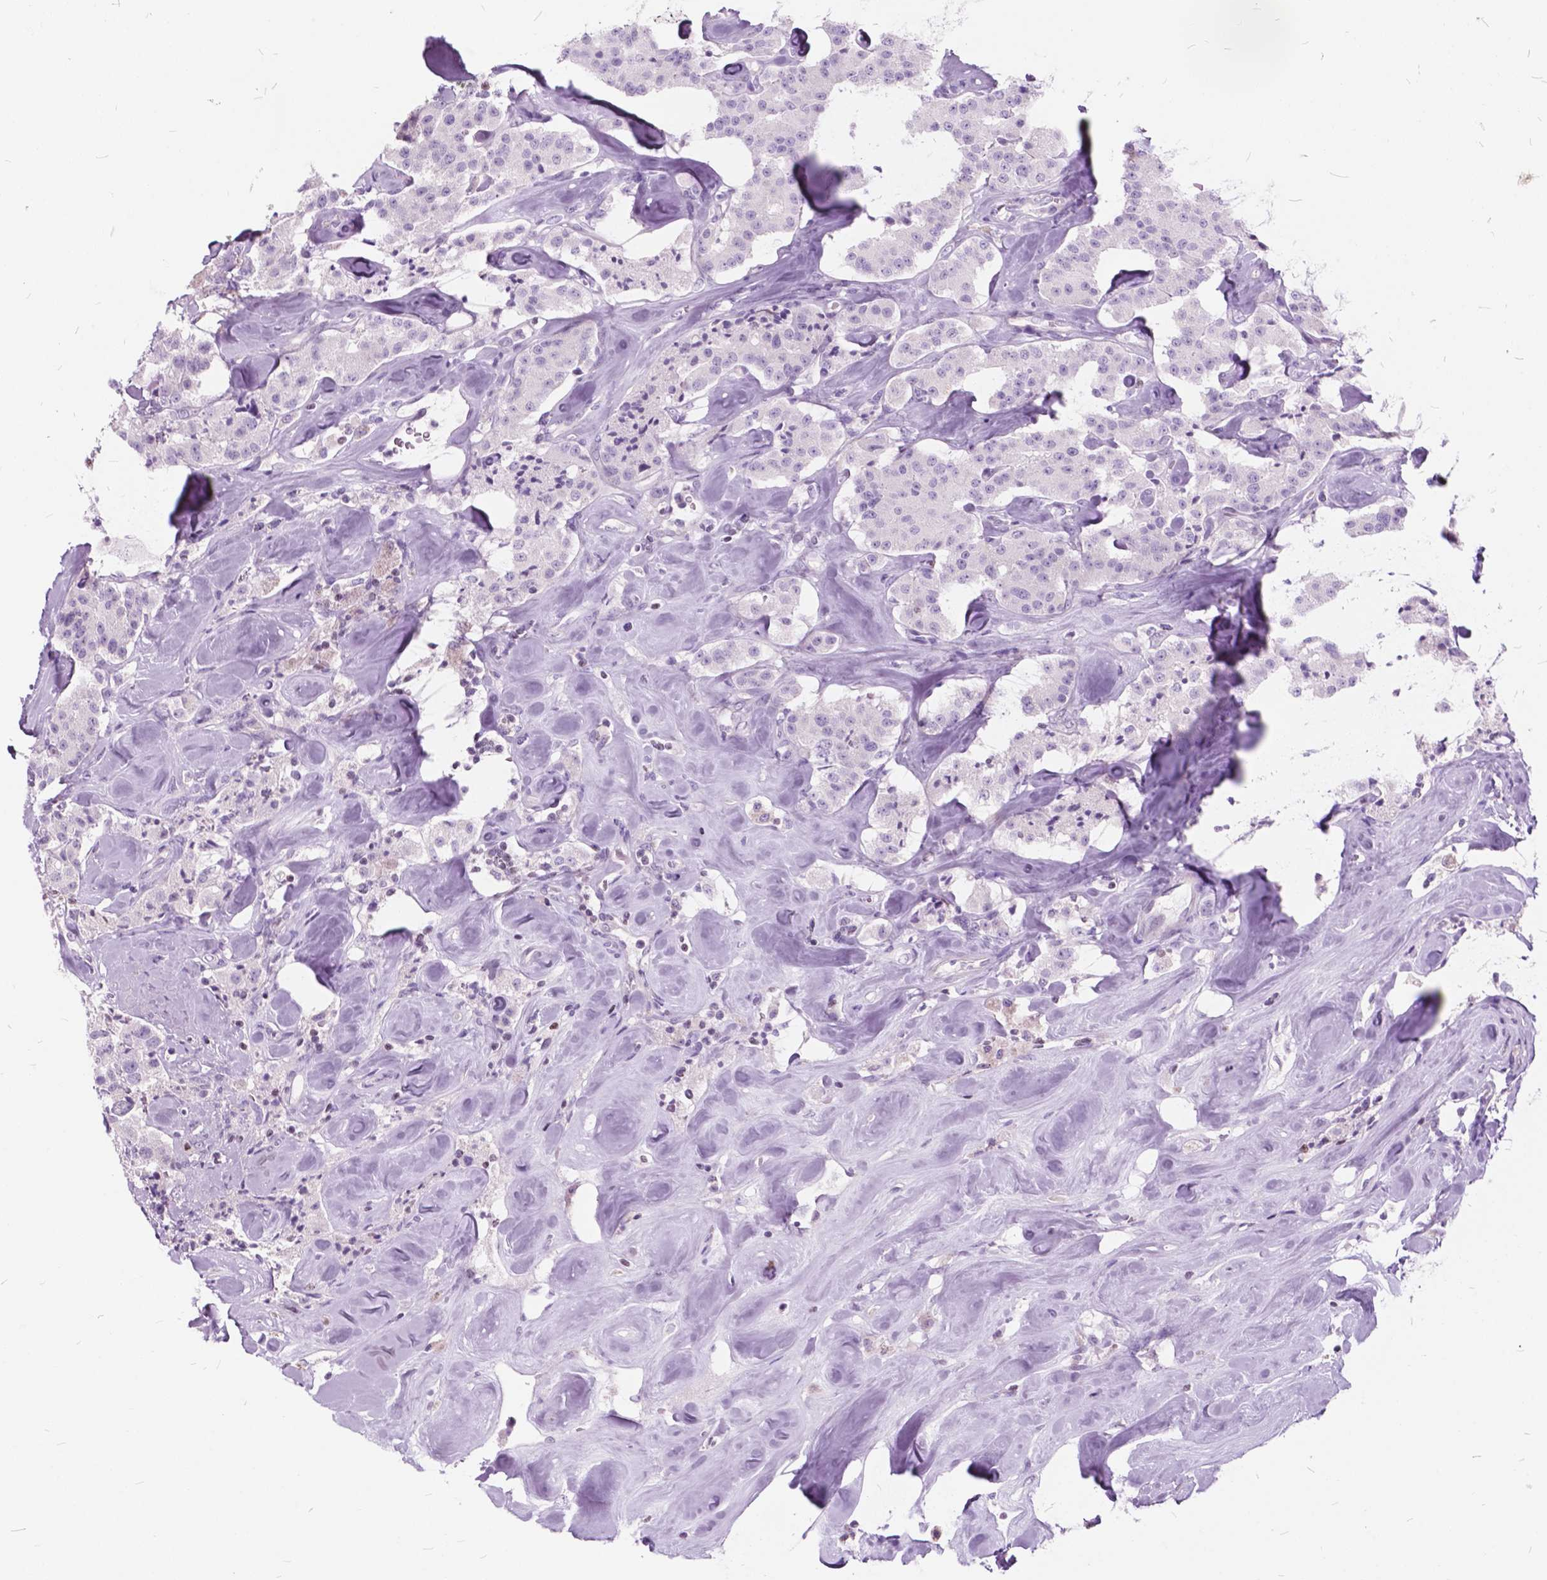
{"staining": {"intensity": "negative", "quantity": "none", "location": "none"}, "tissue": "carcinoid", "cell_type": "Tumor cells", "image_type": "cancer", "snomed": [{"axis": "morphology", "description": "Carcinoid, malignant, NOS"}, {"axis": "topography", "description": "Pancreas"}], "caption": "Malignant carcinoid was stained to show a protein in brown. There is no significant positivity in tumor cells. The staining was performed using DAB to visualize the protein expression in brown, while the nuclei were stained in blue with hematoxylin (Magnification: 20x).", "gene": "SP140", "patient": {"sex": "male", "age": 41}}